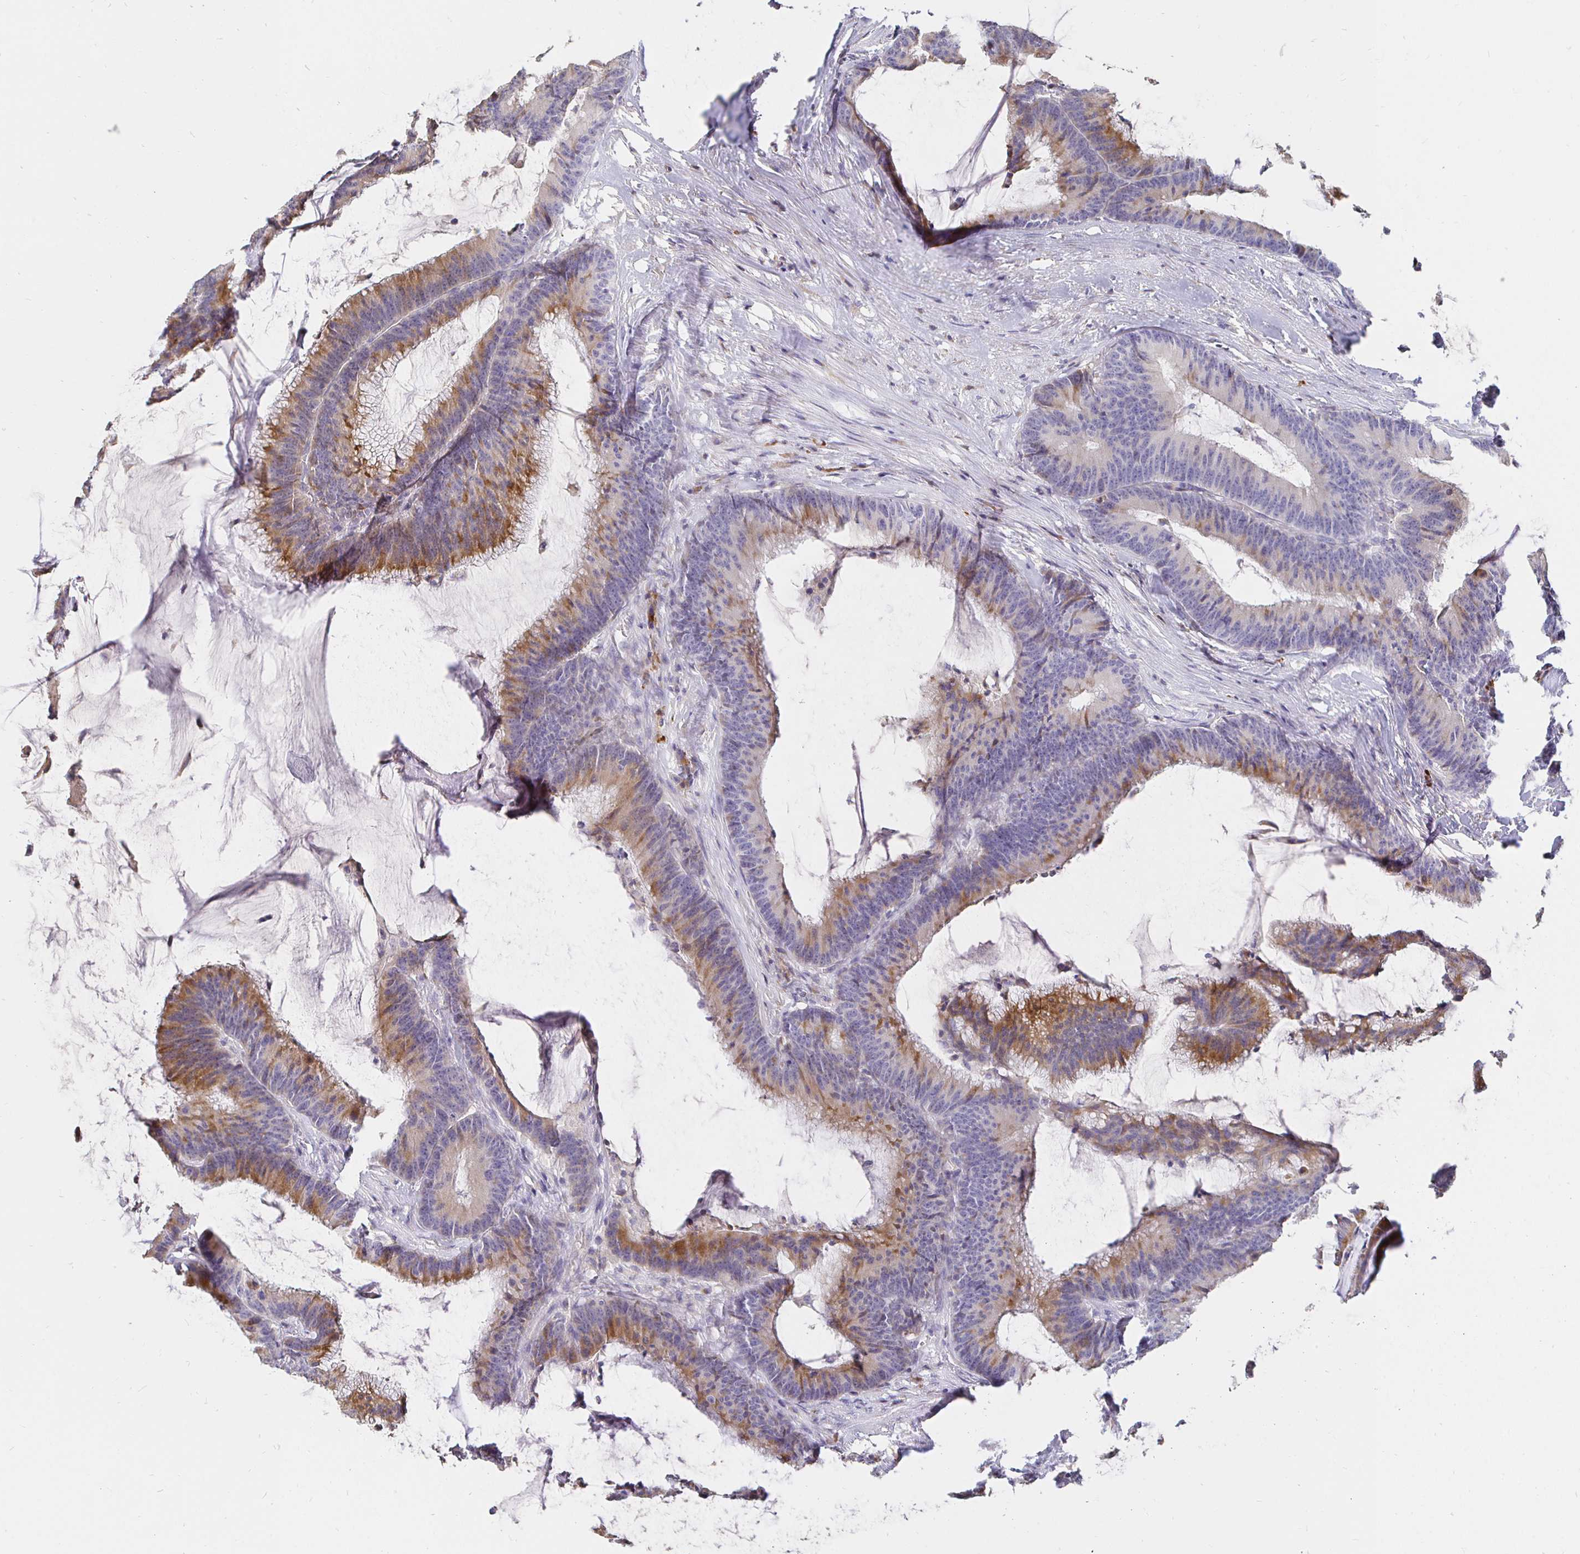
{"staining": {"intensity": "moderate", "quantity": "25%-75%", "location": "cytoplasmic/membranous"}, "tissue": "colorectal cancer", "cell_type": "Tumor cells", "image_type": "cancer", "snomed": [{"axis": "morphology", "description": "Adenocarcinoma, NOS"}, {"axis": "topography", "description": "Colon"}], "caption": "This is a photomicrograph of immunohistochemistry (IHC) staining of colorectal adenocarcinoma, which shows moderate staining in the cytoplasmic/membranous of tumor cells.", "gene": "CXCR3", "patient": {"sex": "female", "age": 78}}